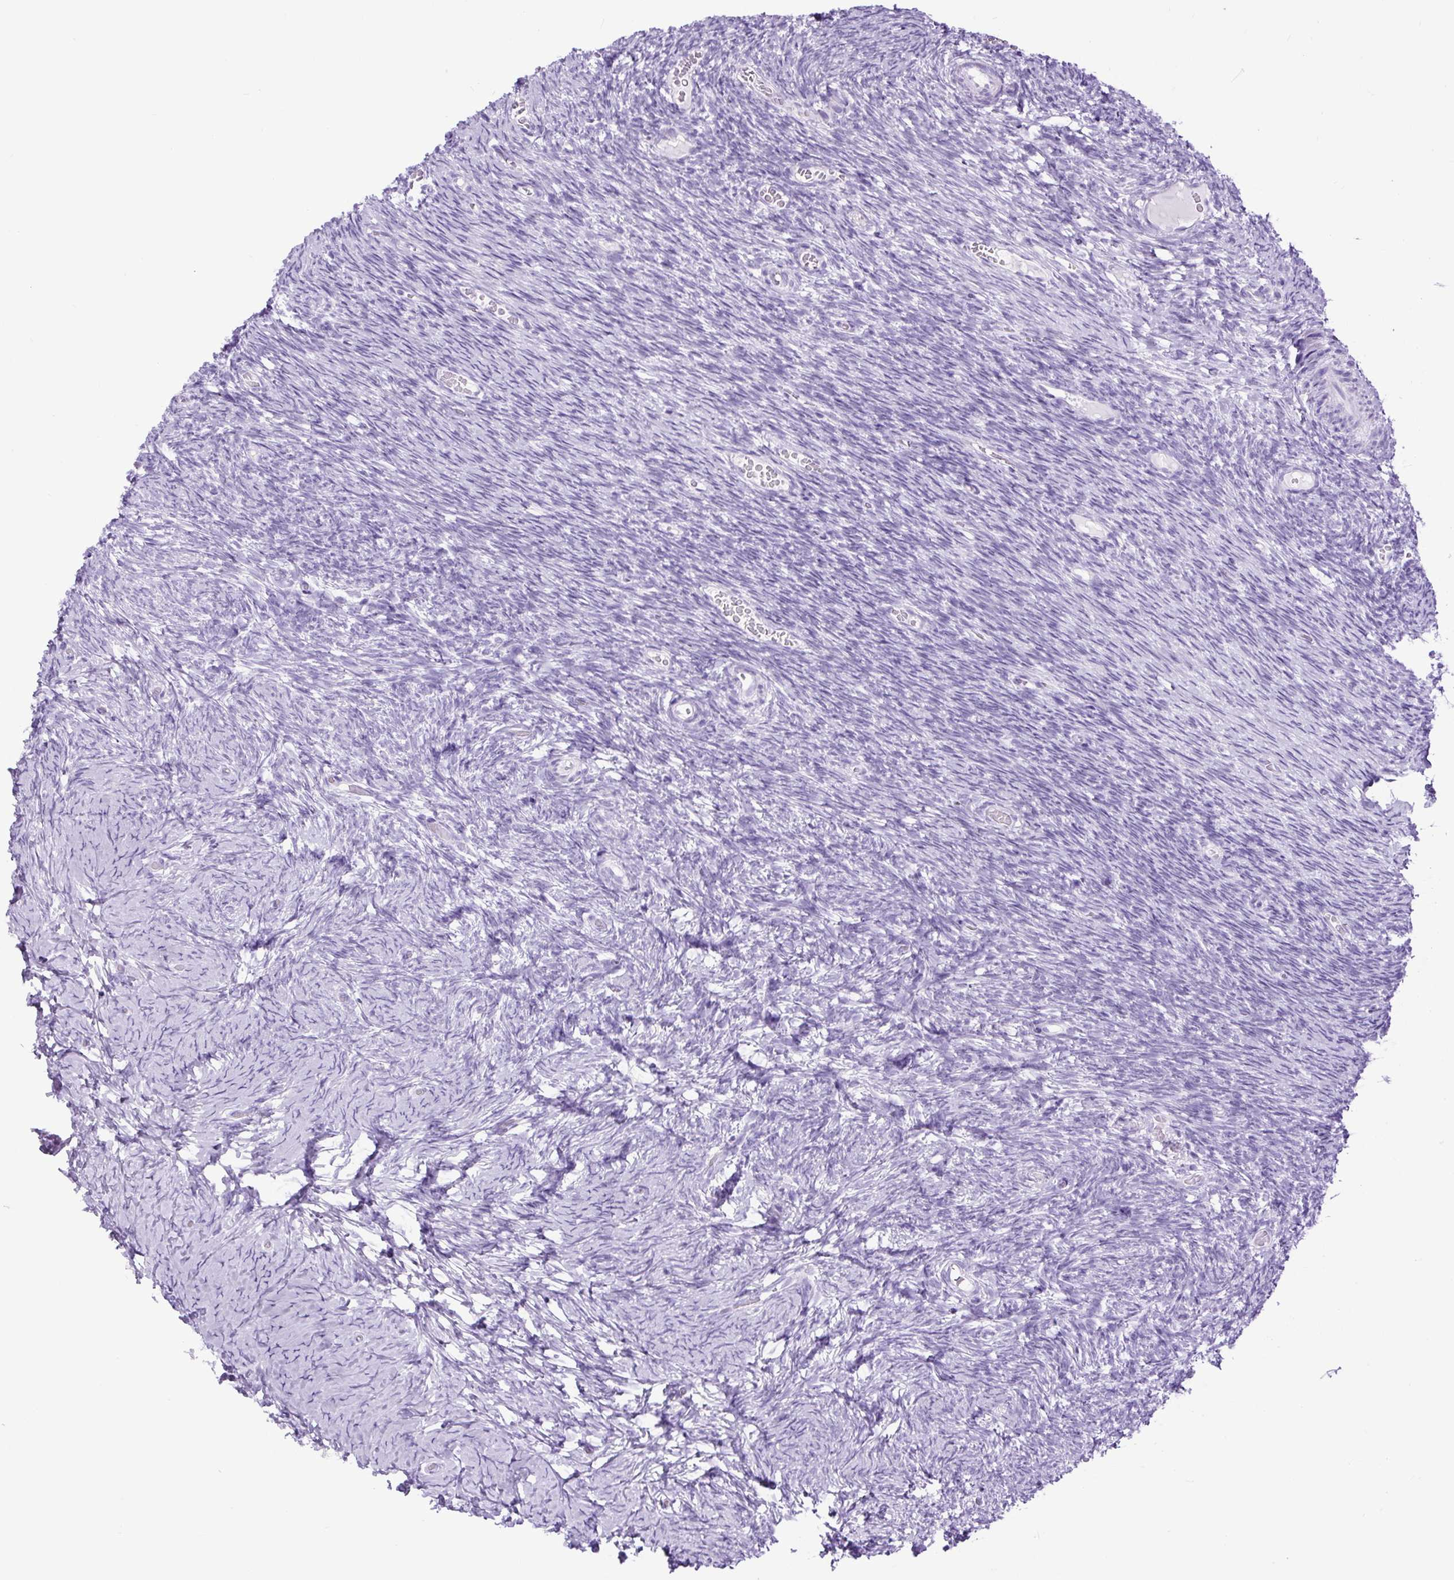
{"staining": {"intensity": "negative", "quantity": "none", "location": "none"}, "tissue": "ovary", "cell_type": "Follicle cells", "image_type": "normal", "snomed": [{"axis": "morphology", "description": "Normal tissue, NOS"}, {"axis": "topography", "description": "Ovary"}], "caption": "The immunohistochemistry image has no significant staining in follicle cells of ovary. (Stains: DAB IHC with hematoxylin counter stain, Microscopy: brightfield microscopy at high magnification).", "gene": "RACGAP1", "patient": {"sex": "female", "age": 39}}